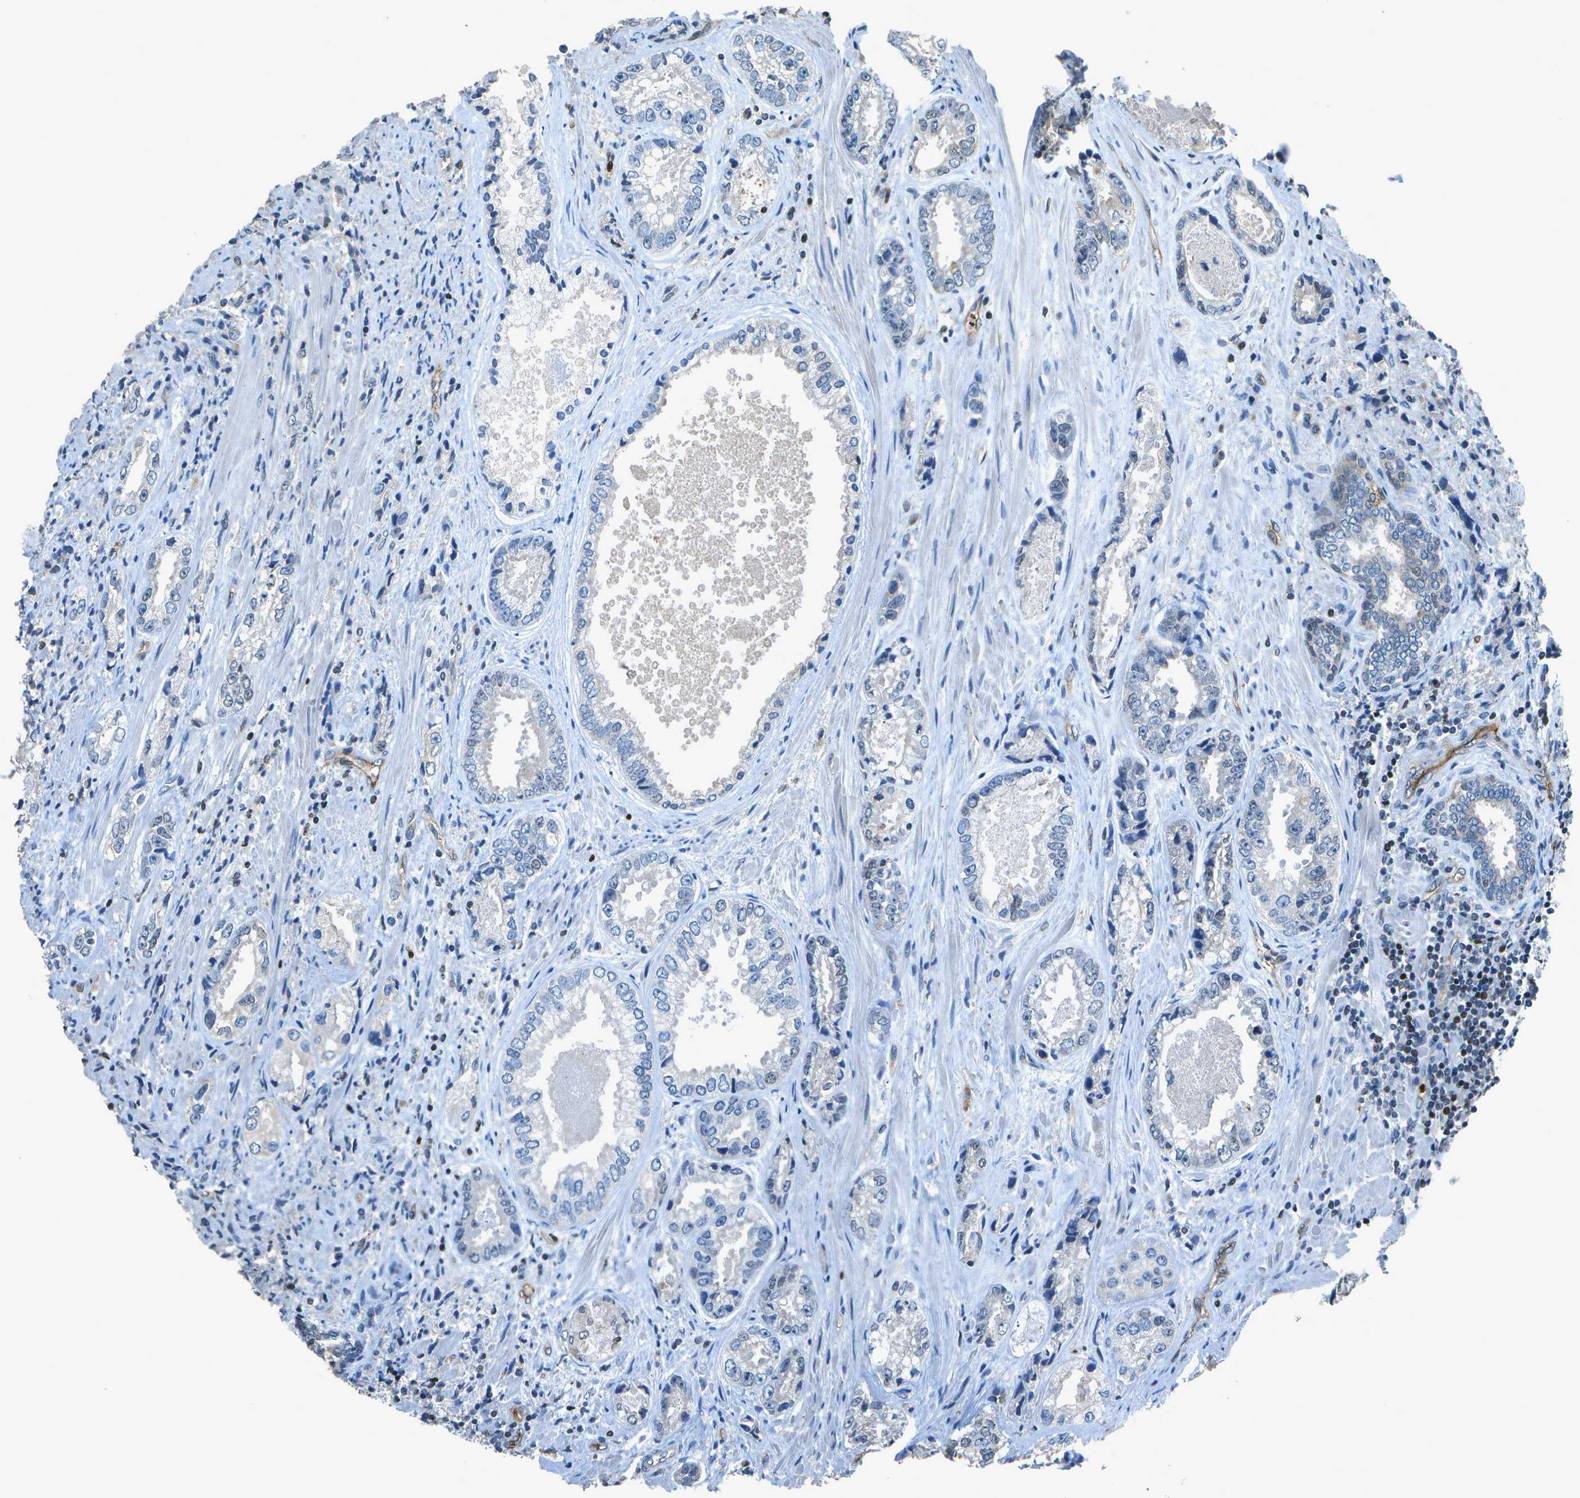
{"staining": {"intensity": "negative", "quantity": "none", "location": "none"}, "tissue": "prostate cancer", "cell_type": "Tumor cells", "image_type": "cancer", "snomed": [{"axis": "morphology", "description": "Adenocarcinoma, High grade"}, {"axis": "topography", "description": "Prostate"}], "caption": "This is an IHC micrograph of prostate cancer. There is no positivity in tumor cells.", "gene": "PDLIM1", "patient": {"sex": "male", "age": 61}}